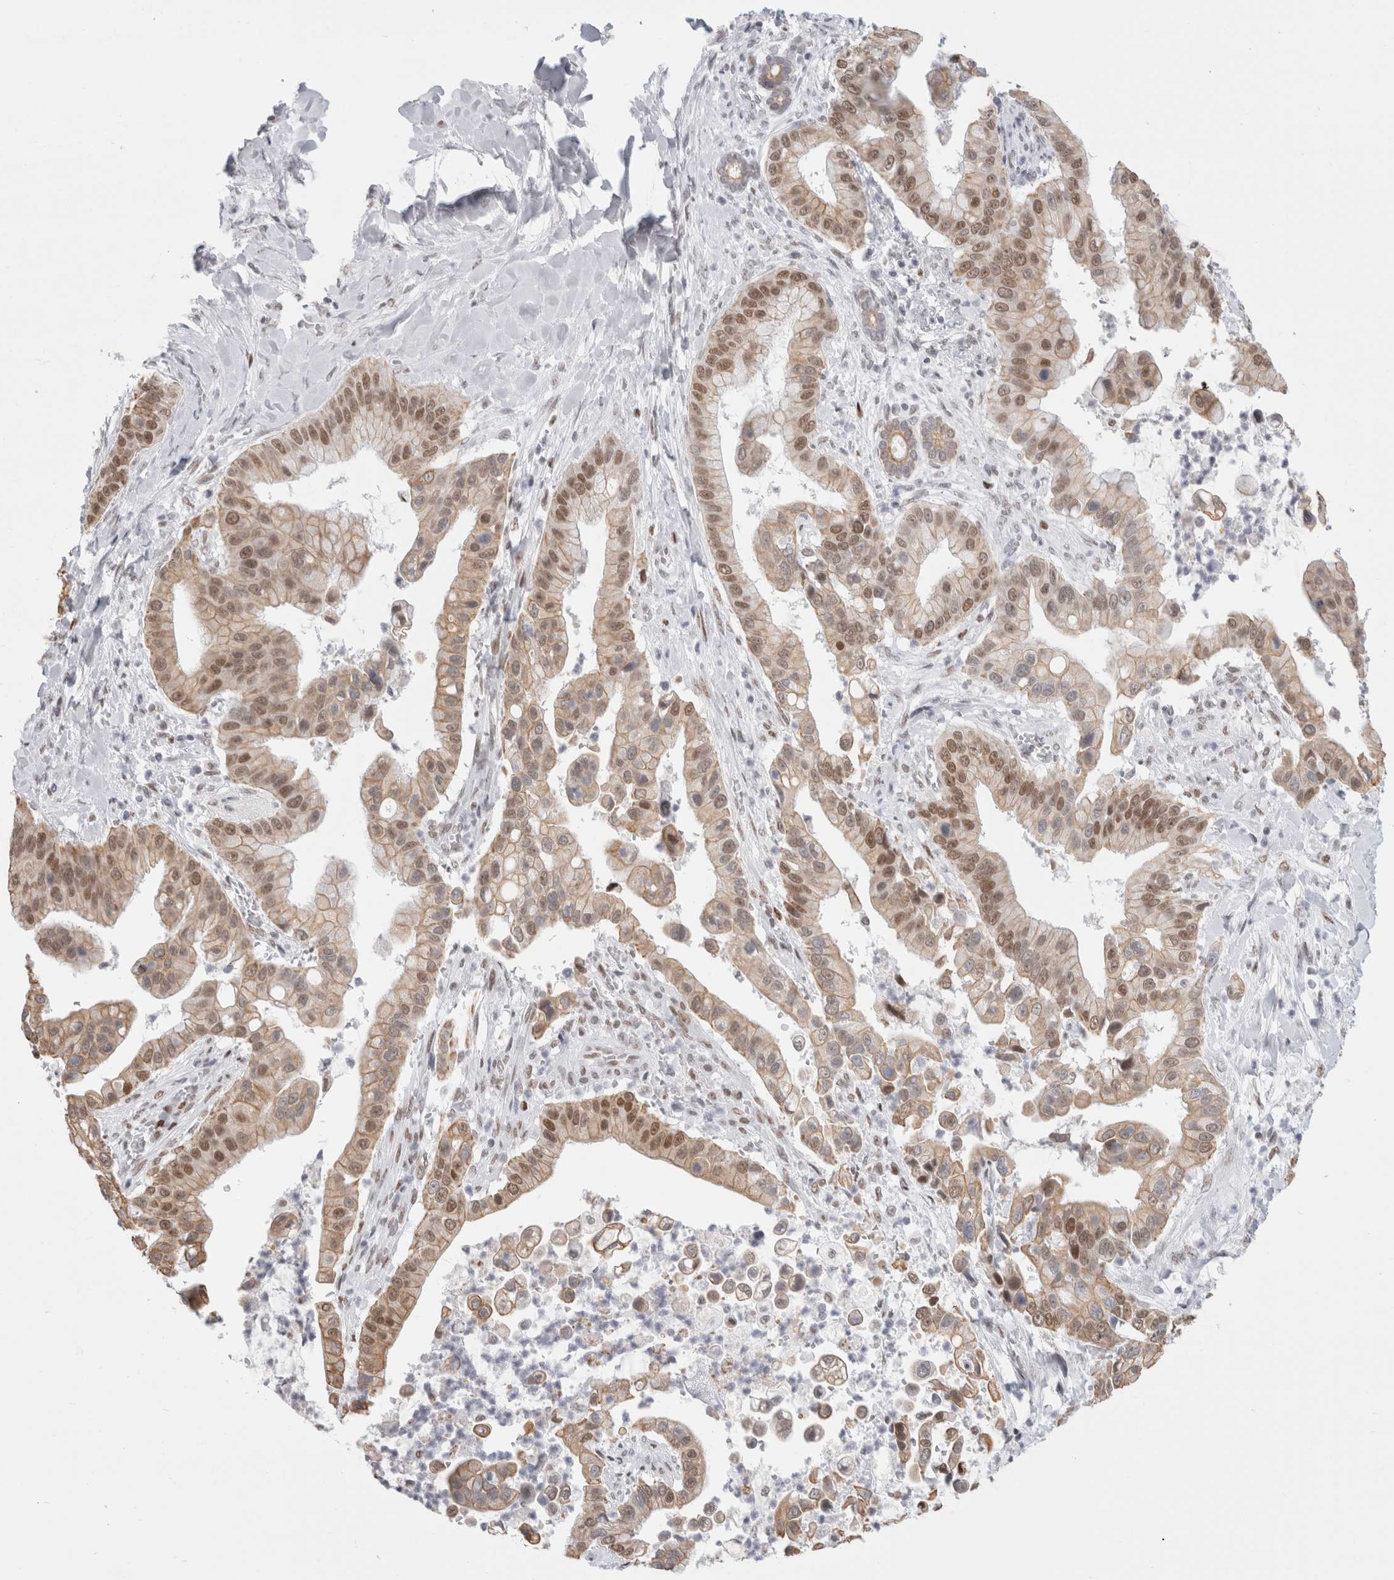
{"staining": {"intensity": "moderate", "quantity": ">75%", "location": "cytoplasmic/membranous,nuclear"}, "tissue": "liver cancer", "cell_type": "Tumor cells", "image_type": "cancer", "snomed": [{"axis": "morphology", "description": "Cholangiocarcinoma"}, {"axis": "topography", "description": "Liver"}], "caption": "Immunohistochemistry histopathology image of human liver cancer (cholangiocarcinoma) stained for a protein (brown), which displays medium levels of moderate cytoplasmic/membranous and nuclear positivity in approximately >75% of tumor cells.", "gene": "SMARCC1", "patient": {"sex": "female", "age": 54}}